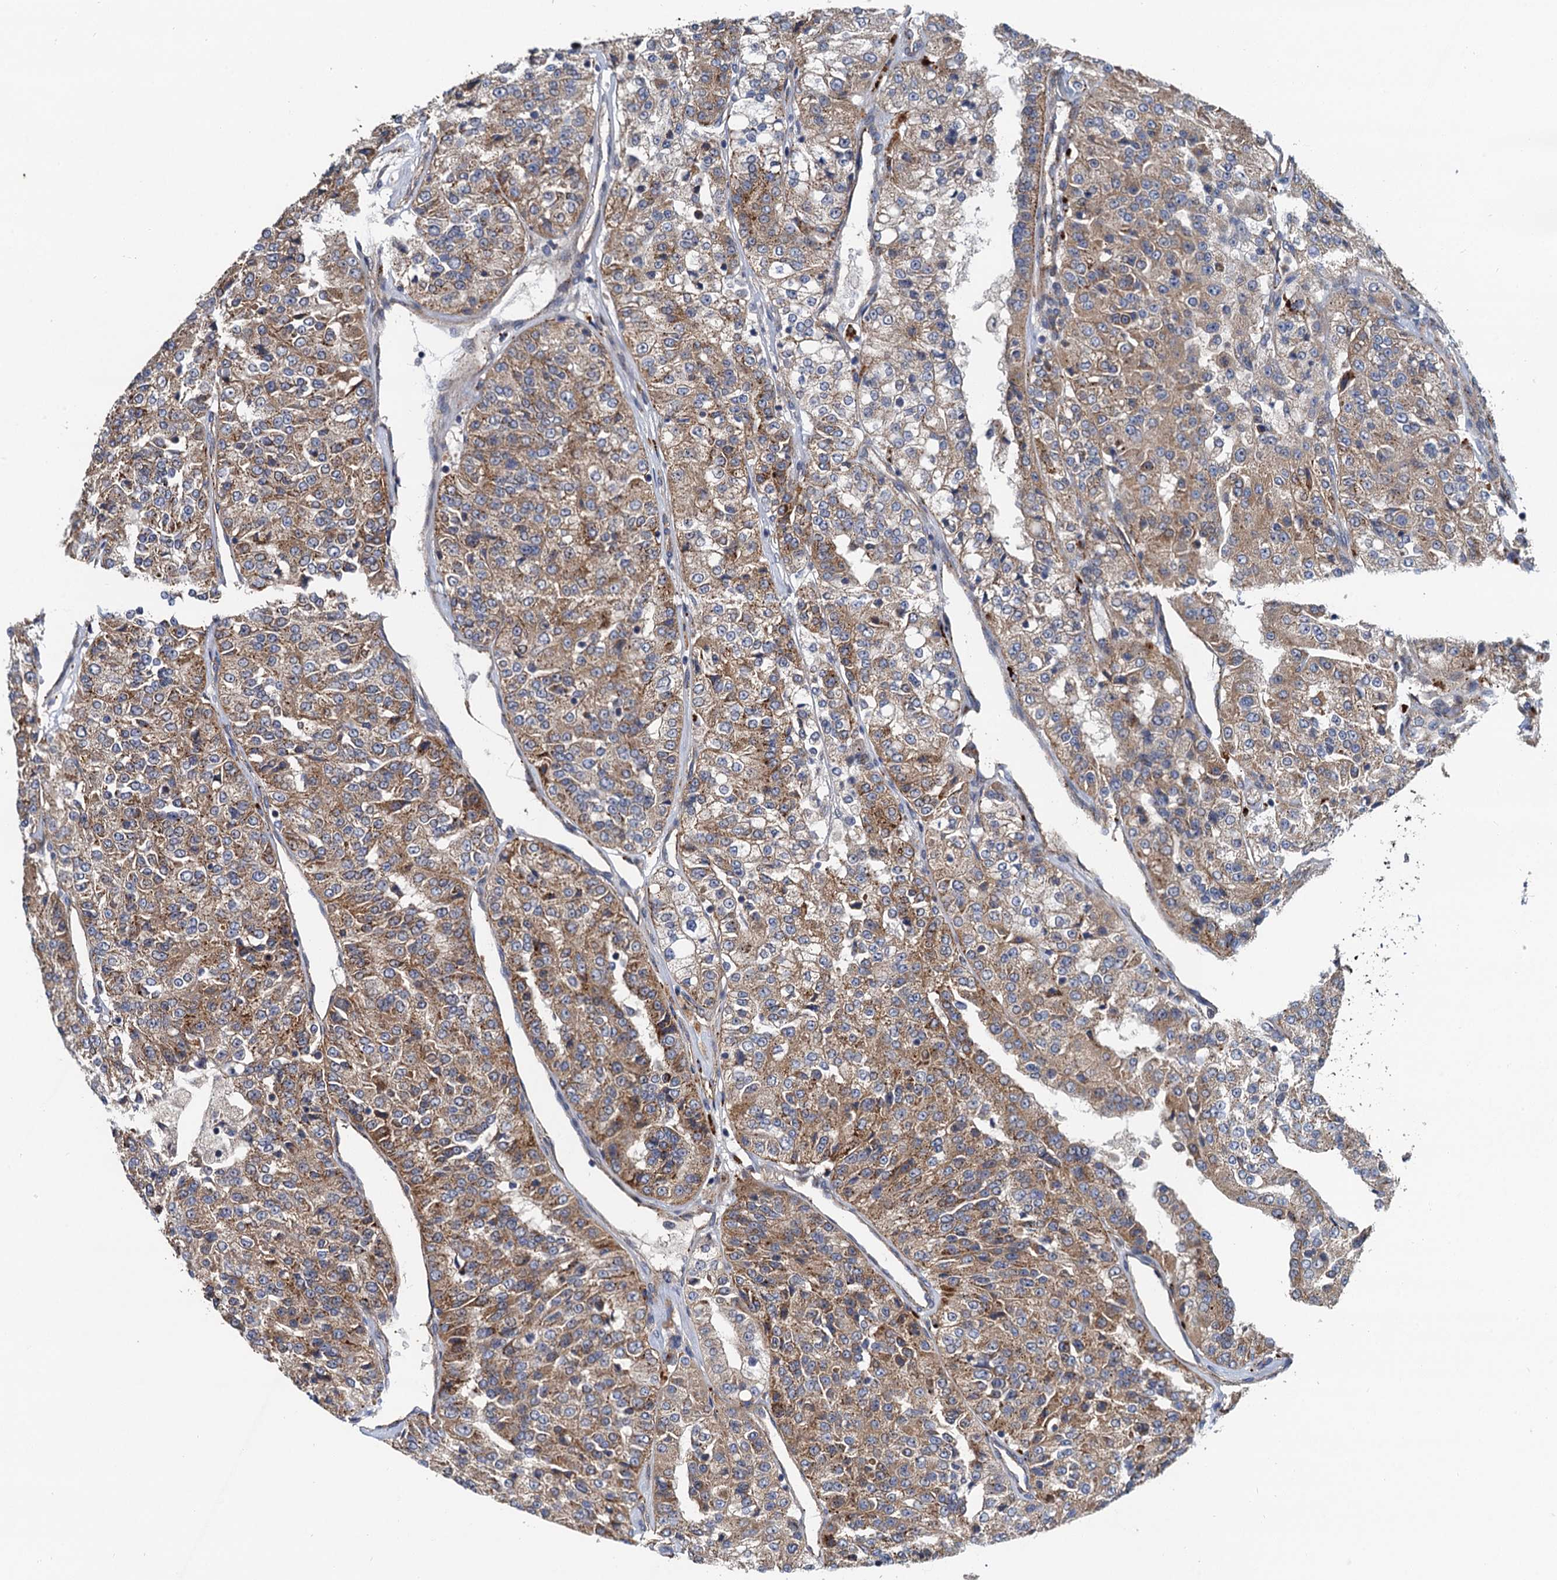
{"staining": {"intensity": "moderate", "quantity": "25%-75%", "location": "cytoplasmic/membranous"}, "tissue": "renal cancer", "cell_type": "Tumor cells", "image_type": "cancer", "snomed": [{"axis": "morphology", "description": "Adenocarcinoma, NOS"}, {"axis": "topography", "description": "Kidney"}], "caption": "Tumor cells show medium levels of moderate cytoplasmic/membranous expression in approximately 25%-75% of cells in renal cancer.", "gene": "NLRP10", "patient": {"sex": "female", "age": 63}}